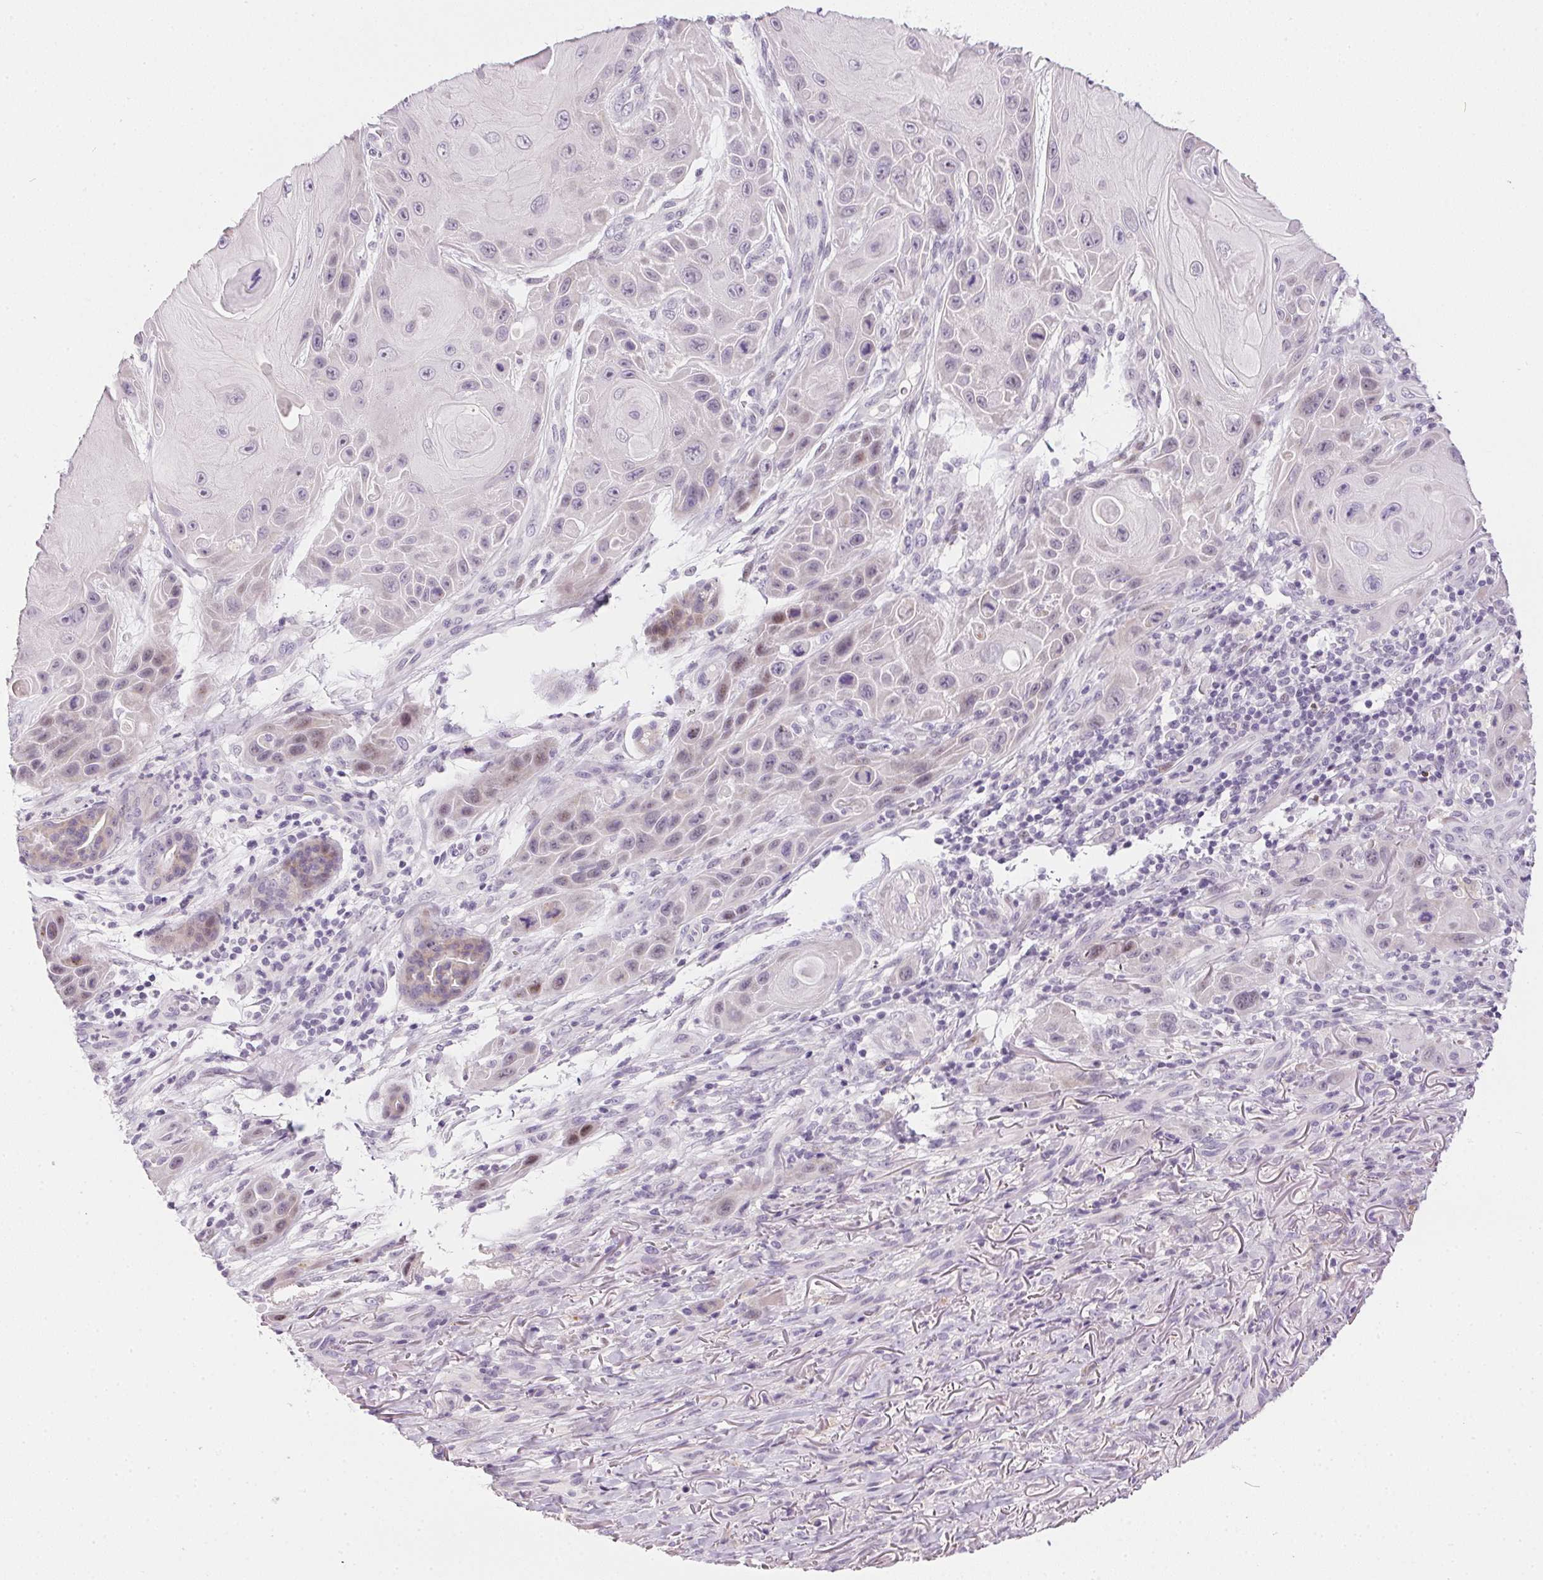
{"staining": {"intensity": "weak", "quantity": "<25%", "location": "nuclear"}, "tissue": "skin cancer", "cell_type": "Tumor cells", "image_type": "cancer", "snomed": [{"axis": "morphology", "description": "Squamous cell carcinoma, NOS"}, {"axis": "topography", "description": "Skin"}], "caption": "Skin squamous cell carcinoma was stained to show a protein in brown. There is no significant expression in tumor cells. (Stains: DAB IHC with hematoxylin counter stain, Microscopy: brightfield microscopy at high magnification).", "gene": "GSDMC", "patient": {"sex": "female", "age": 94}}